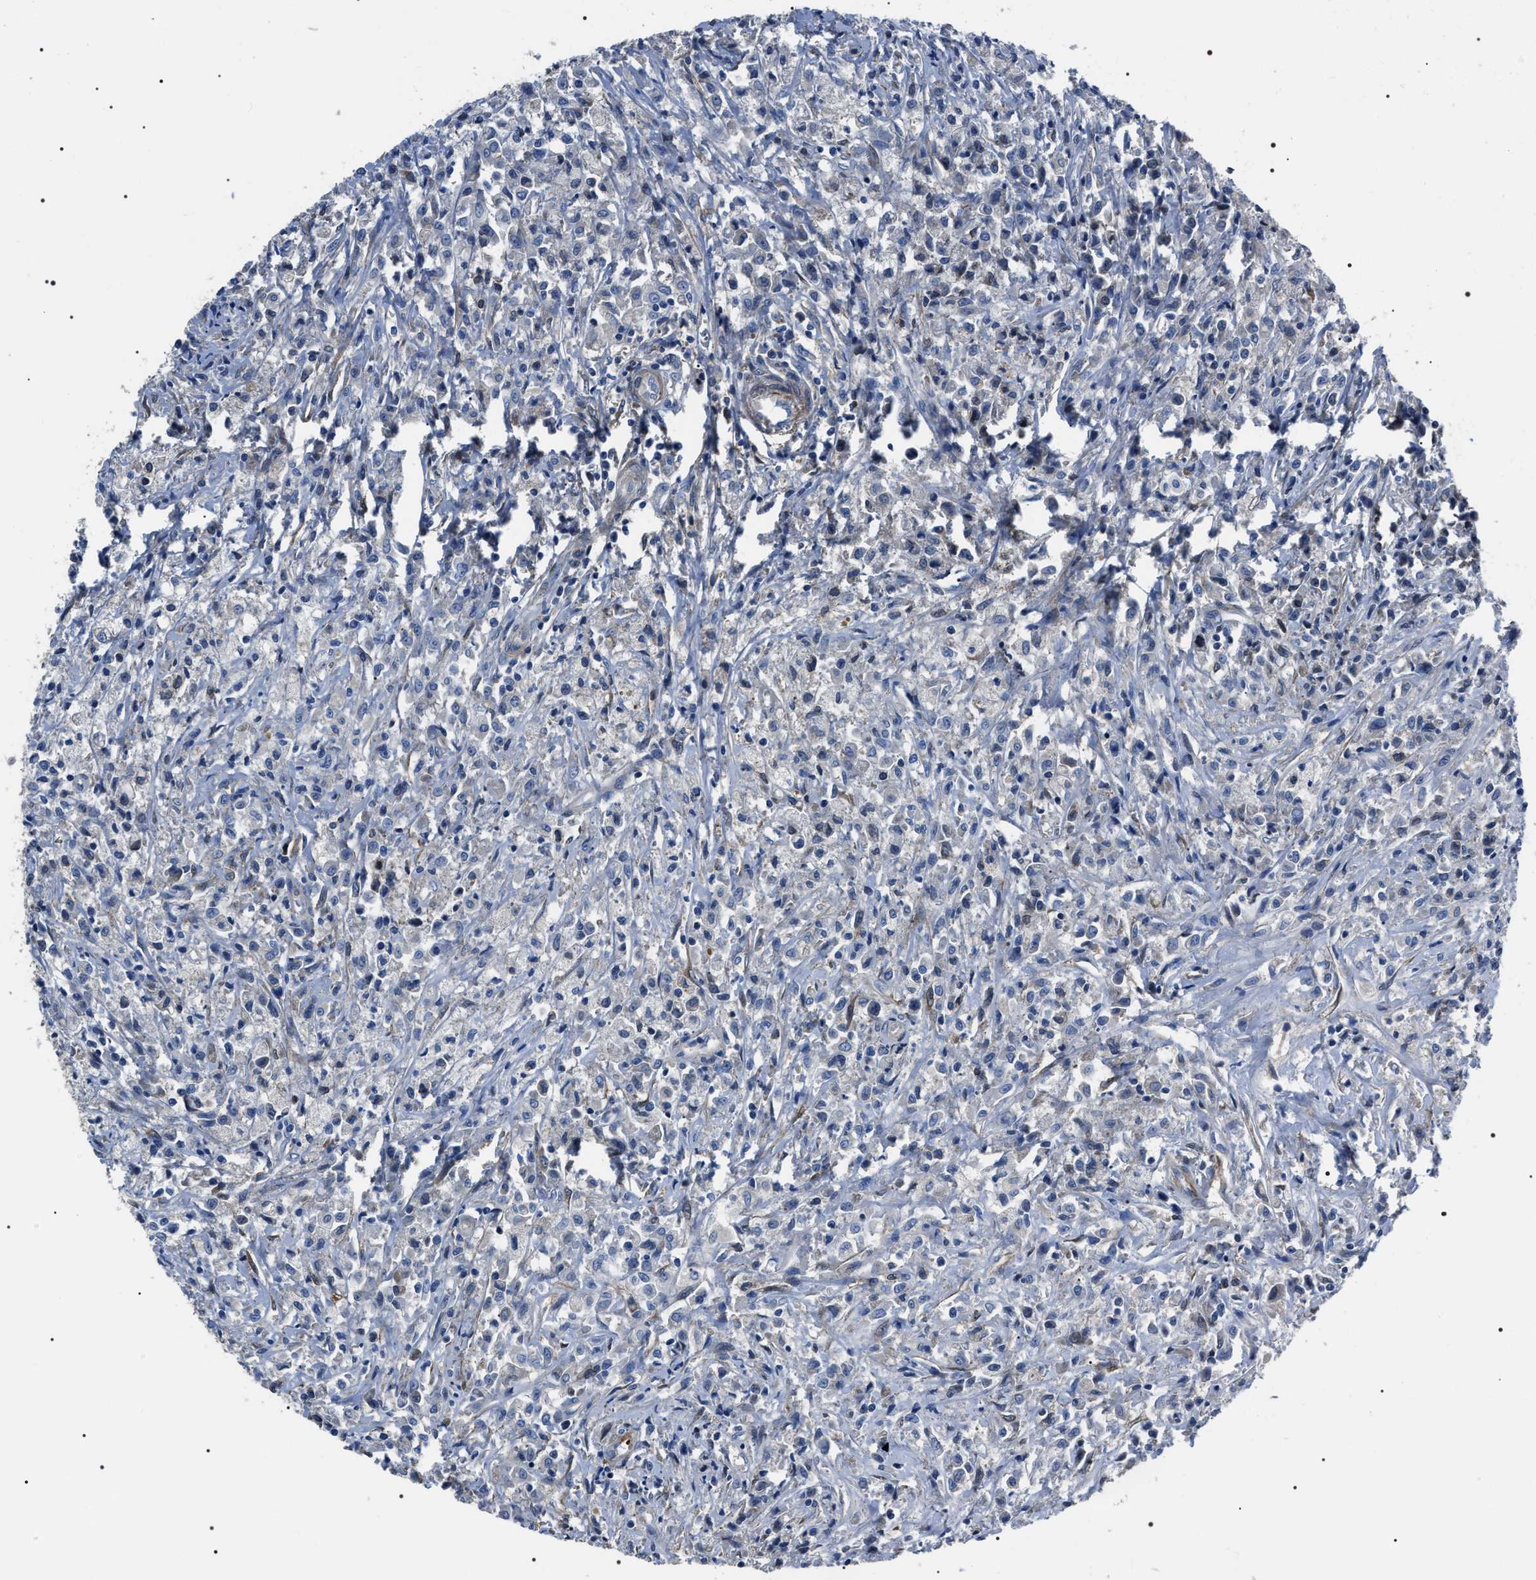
{"staining": {"intensity": "negative", "quantity": "none", "location": "none"}, "tissue": "testis cancer", "cell_type": "Tumor cells", "image_type": "cancer", "snomed": [{"axis": "morphology", "description": "Carcinoma, Embryonal, NOS"}, {"axis": "topography", "description": "Testis"}], "caption": "IHC micrograph of neoplastic tissue: testis cancer stained with DAB exhibits no significant protein expression in tumor cells. (Brightfield microscopy of DAB (3,3'-diaminobenzidine) immunohistochemistry (IHC) at high magnification).", "gene": "BAG2", "patient": {"sex": "male", "age": 2}}